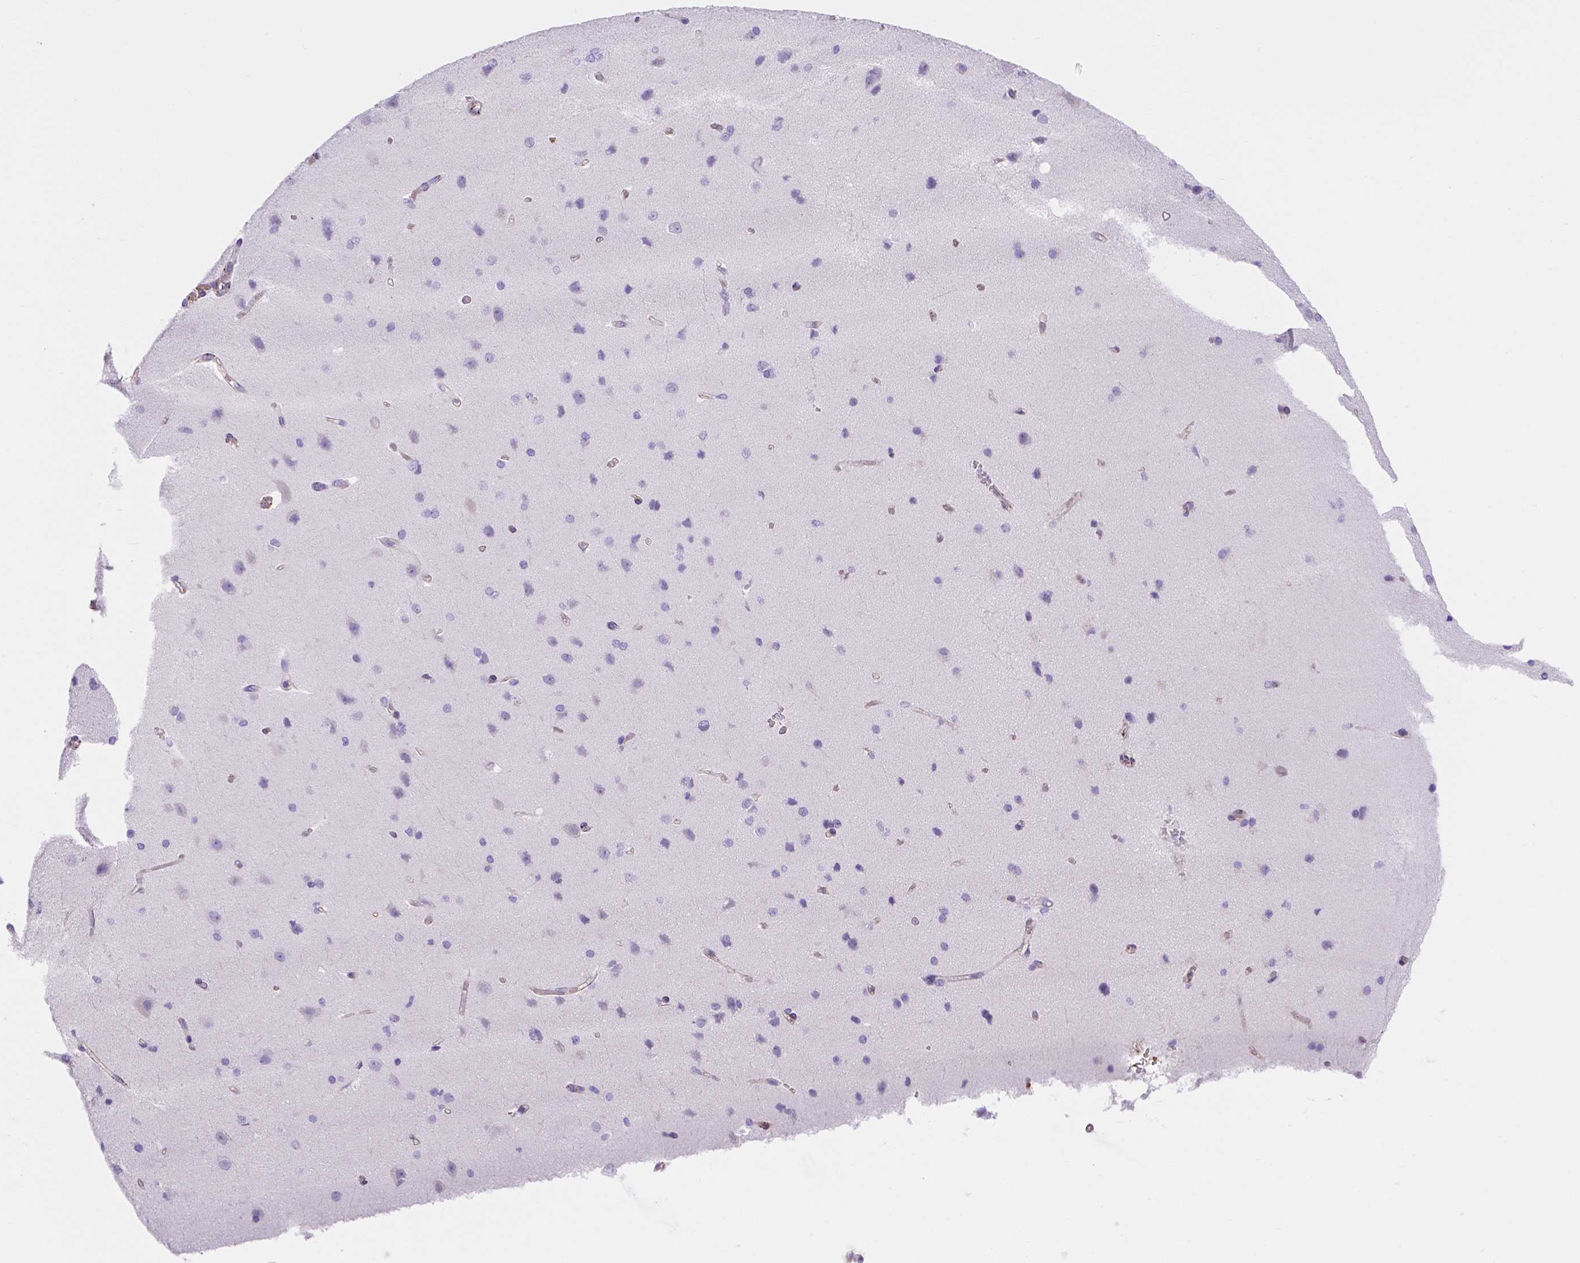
{"staining": {"intensity": "weak", "quantity": ">75%", "location": "cytoplasmic/membranous"}, "tissue": "cerebral cortex", "cell_type": "Endothelial cells", "image_type": "normal", "snomed": [{"axis": "morphology", "description": "Normal tissue, NOS"}, {"axis": "topography", "description": "Cerebral cortex"}], "caption": "Brown immunohistochemical staining in normal cerebral cortex exhibits weak cytoplasmic/membranous staining in approximately >75% of endothelial cells.", "gene": "SLC40A1", "patient": {"sex": "male", "age": 37}}